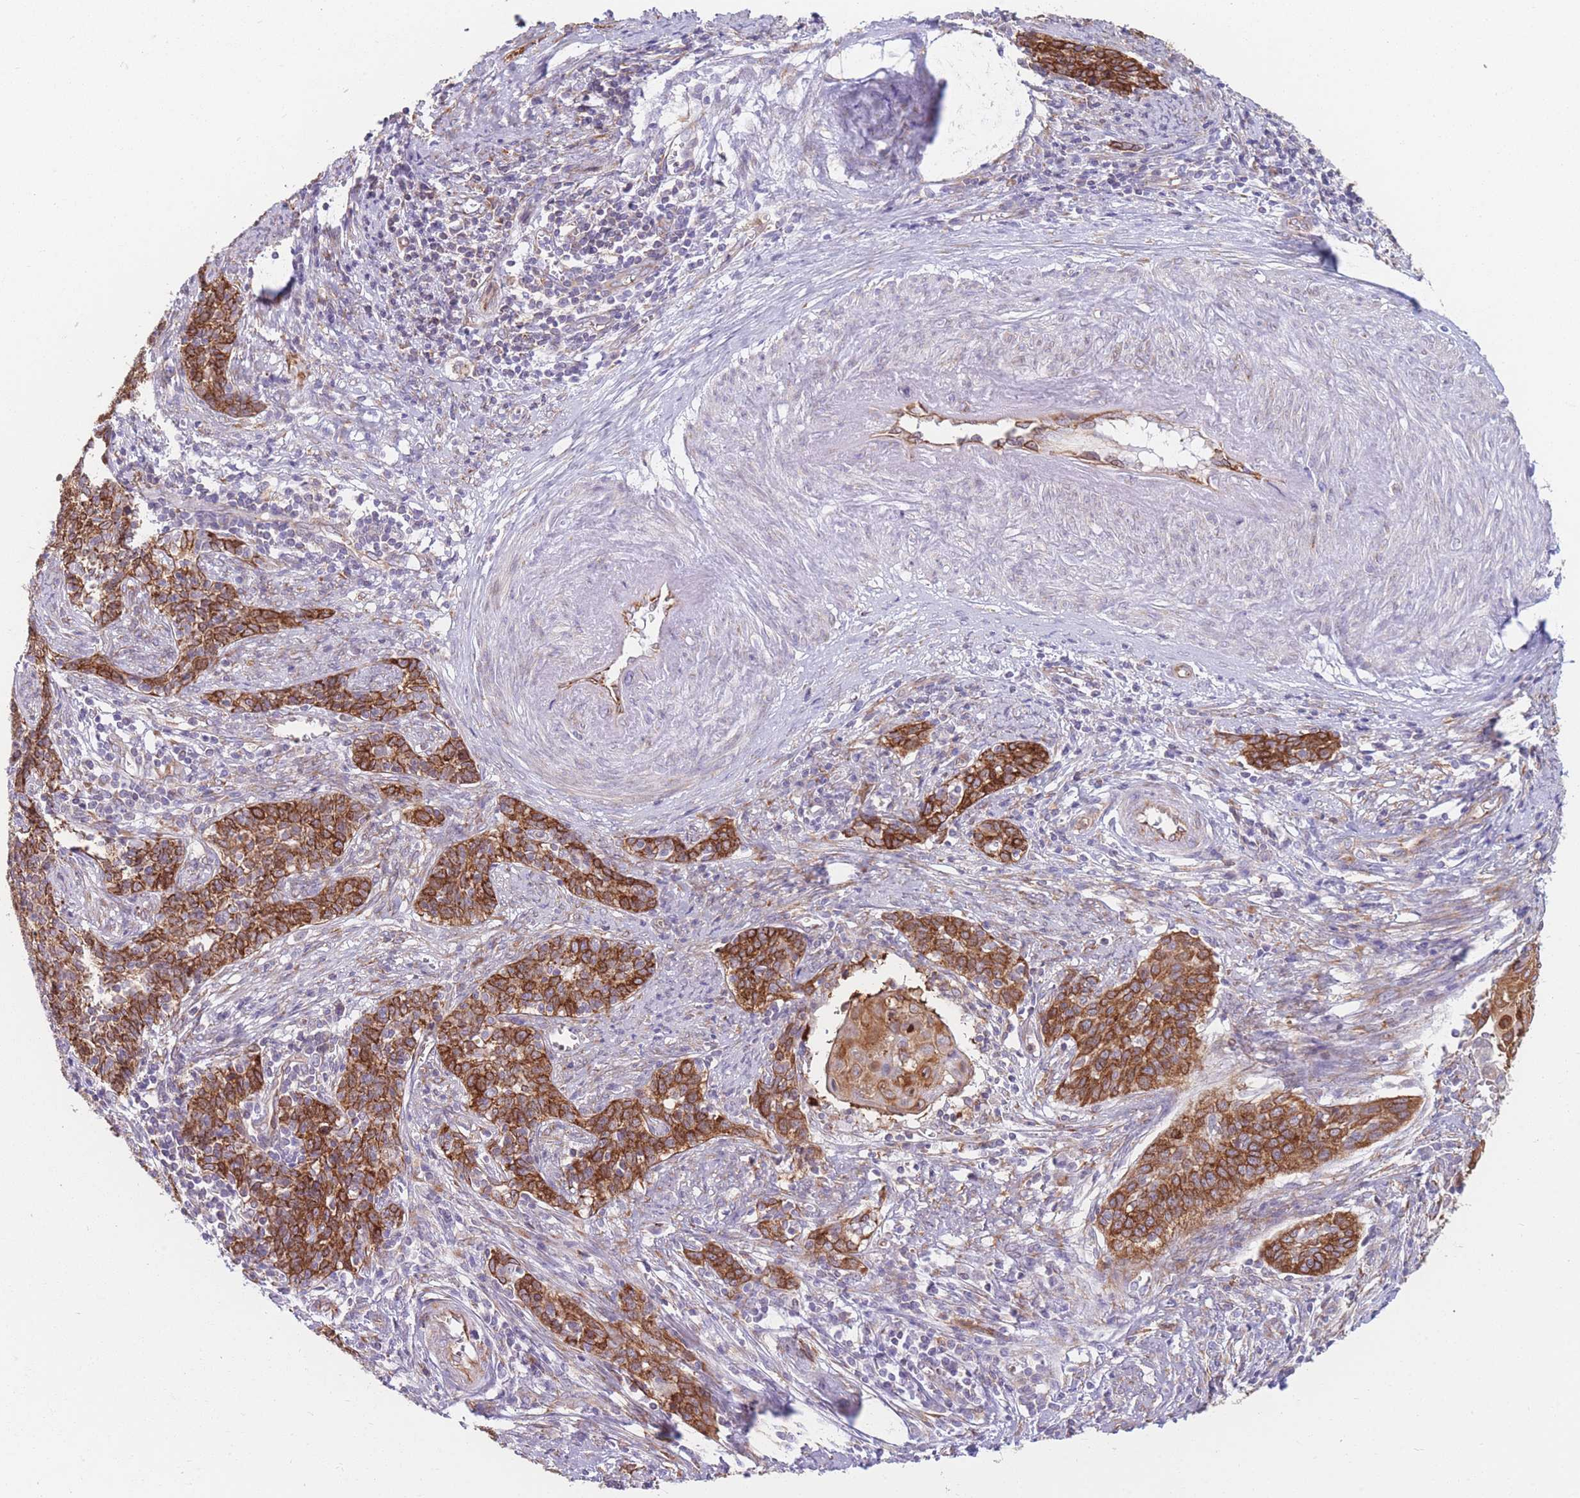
{"staining": {"intensity": "strong", "quantity": ">75%", "location": "cytoplasmic/membranous"}, "tissue": "cervical cancer", "cell_type": "Tumor cells", "image_type": "cancer", "snomed": [{"axis": "morphology", "description": "Squamous cell carcinoma, NOS"}, {"axis": "topography", "description": "Cervix"}], "caption": "There is high levels of strong cytoplasmic/membranous positivity in tumor cells of cervical cancer, as demonstrated by immunohistochemical staining (brown color).", "gene": "AK9", "patient": {"sex": "female", "age": 39}}